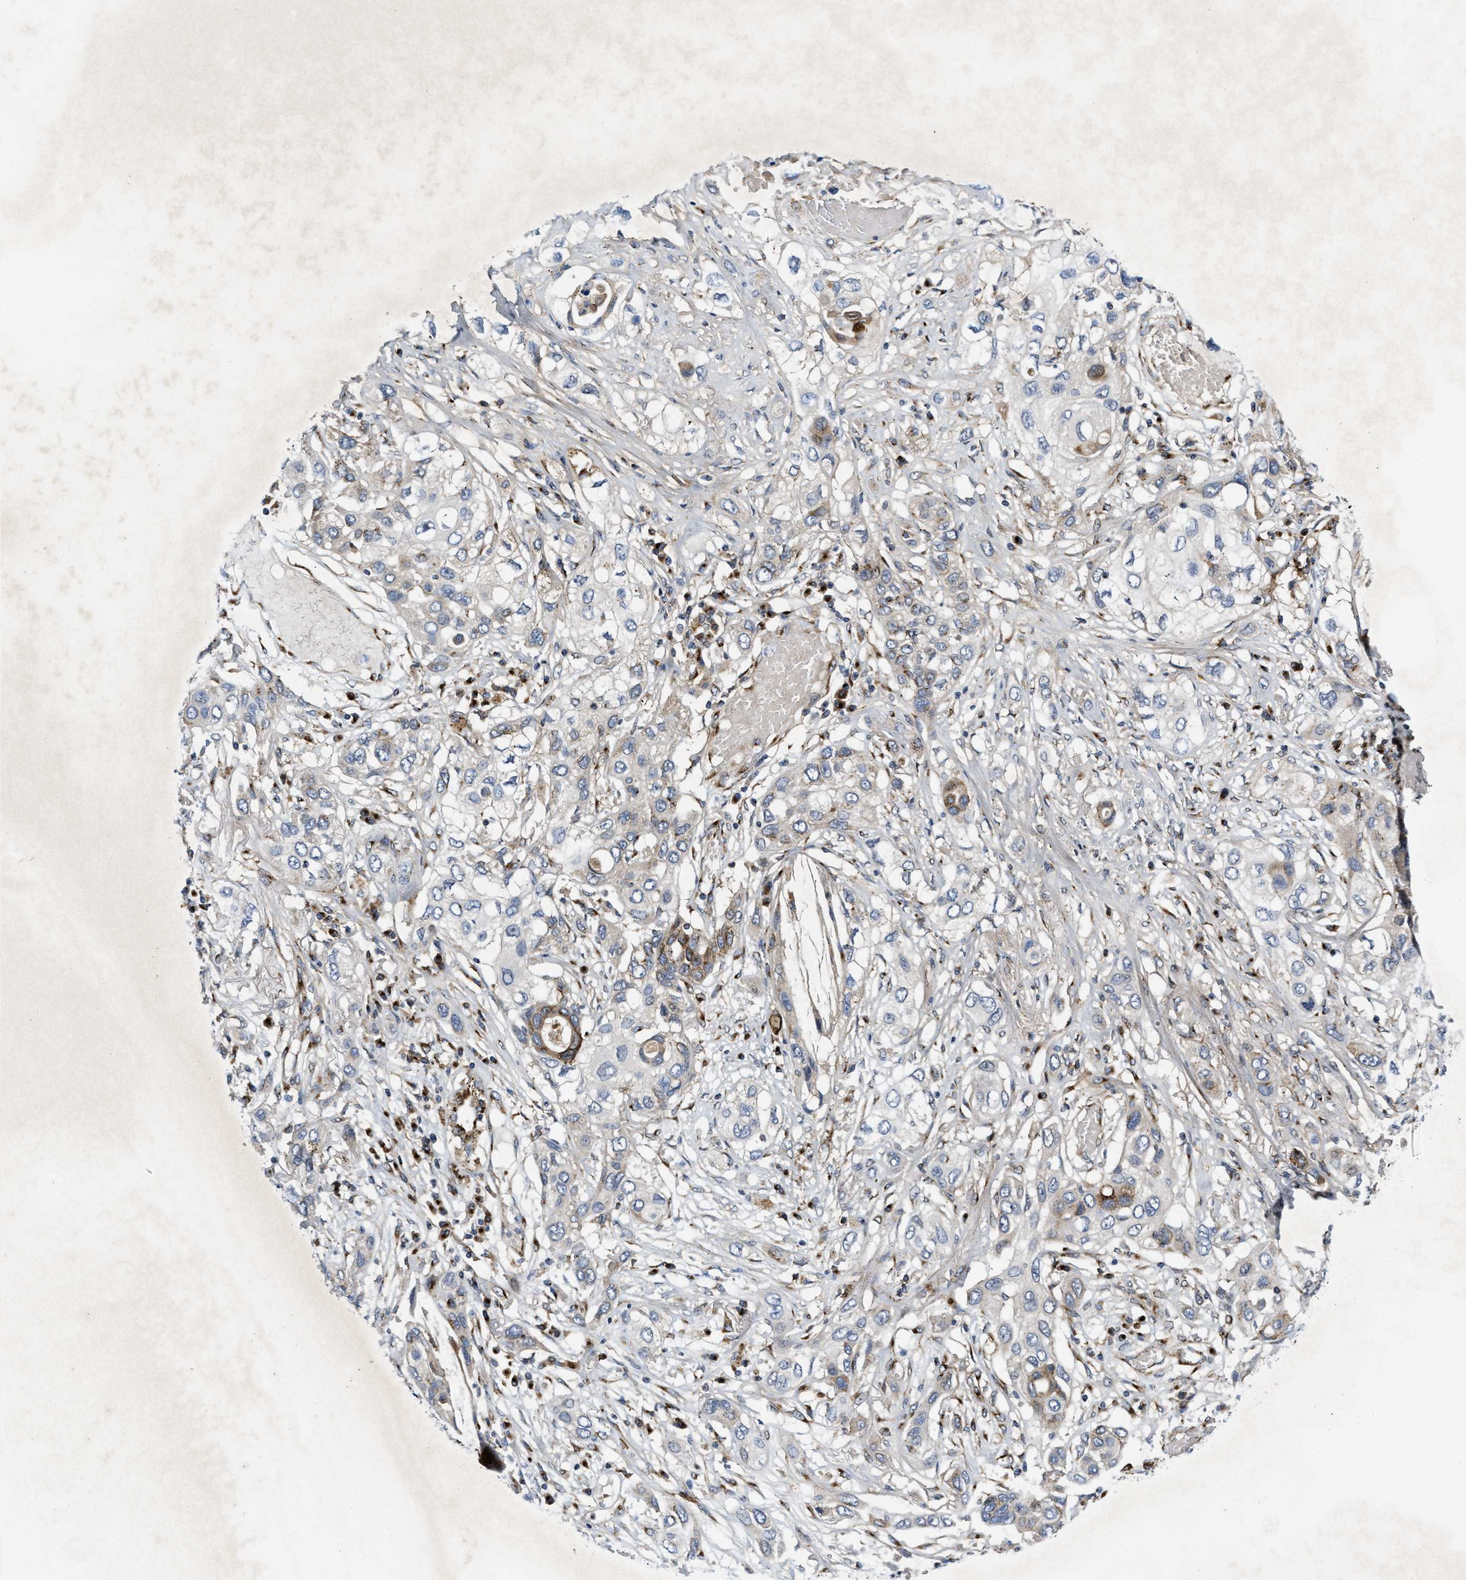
{"staining": {"intensity": "negative", "quantity": "none", "location": "none"}, "tissue": "lung cancer", "cell_type": "Tumor cells", "image_type": "cancer", "snomed": [{"axis": "morphology", "description": "Squamous cell carcinoma, NOS"}, {"axis": "topography", "description": "Lung"}], "caption": "Protein analysis of squamous cell carcinoma (lung) reveals no significant staining in tumor cells.", "gene": "ZNF70", "patient": {"sex": "male", "age": 71}}